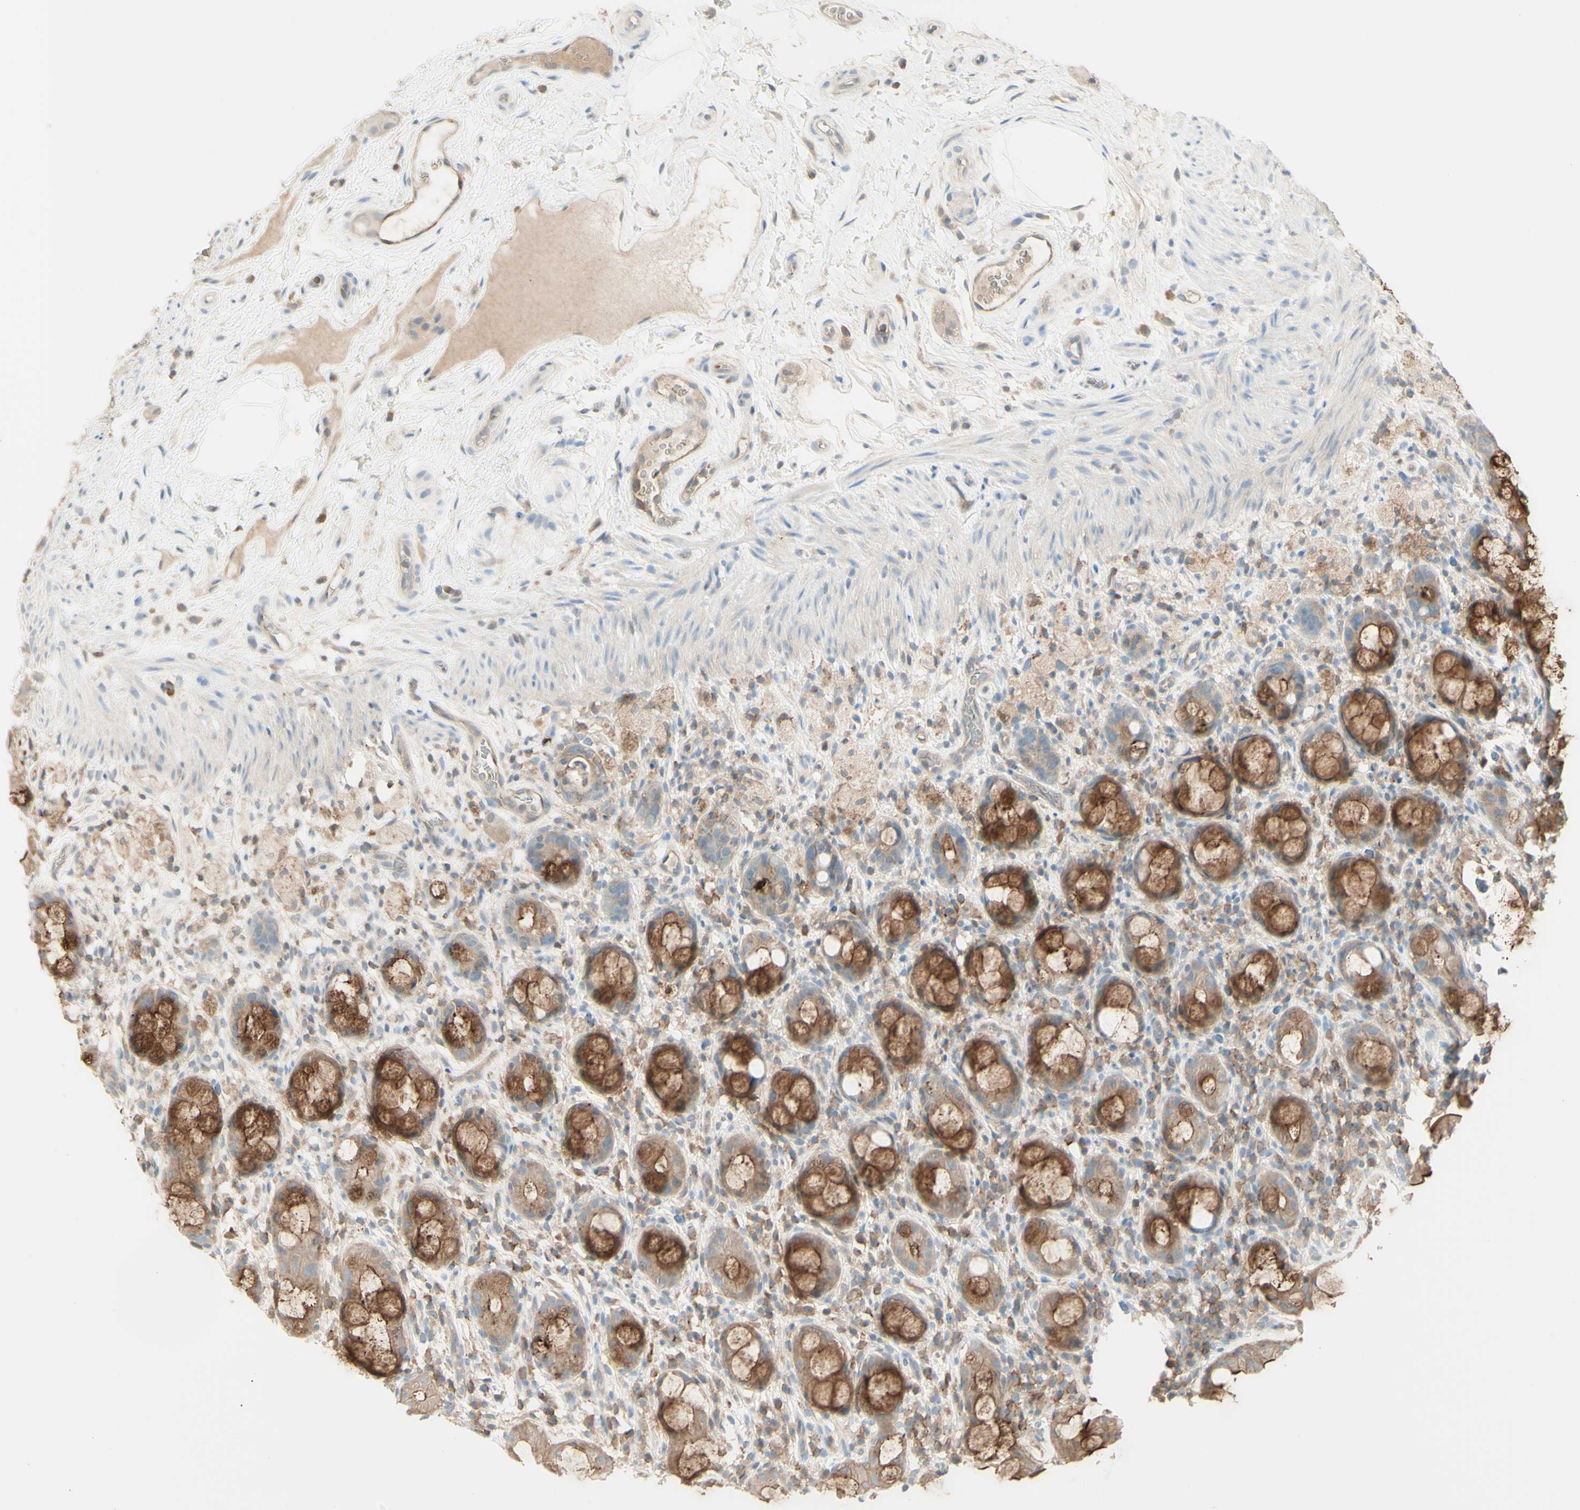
{"staining": {"intensity": "strong", "quantity": ">75%", "location": "cytoplasmic/membranous"}, "tissue": "rectum", "cell_type": "Glandular cells", "image_type": "normal", "snomed": [{"axis": "morphology", "description": "Normal tissue, NOS"}, {"axis": "topography", "description": "Rectum"}], "caption": "The micrograph shows immunohistochemical staining of benign rectum. There is strong cytoplasmic/membranous staining is identified in about >75% of glandular cells.", "gene": "MTM1", "patient": {"sex": "male", "age": 44}}